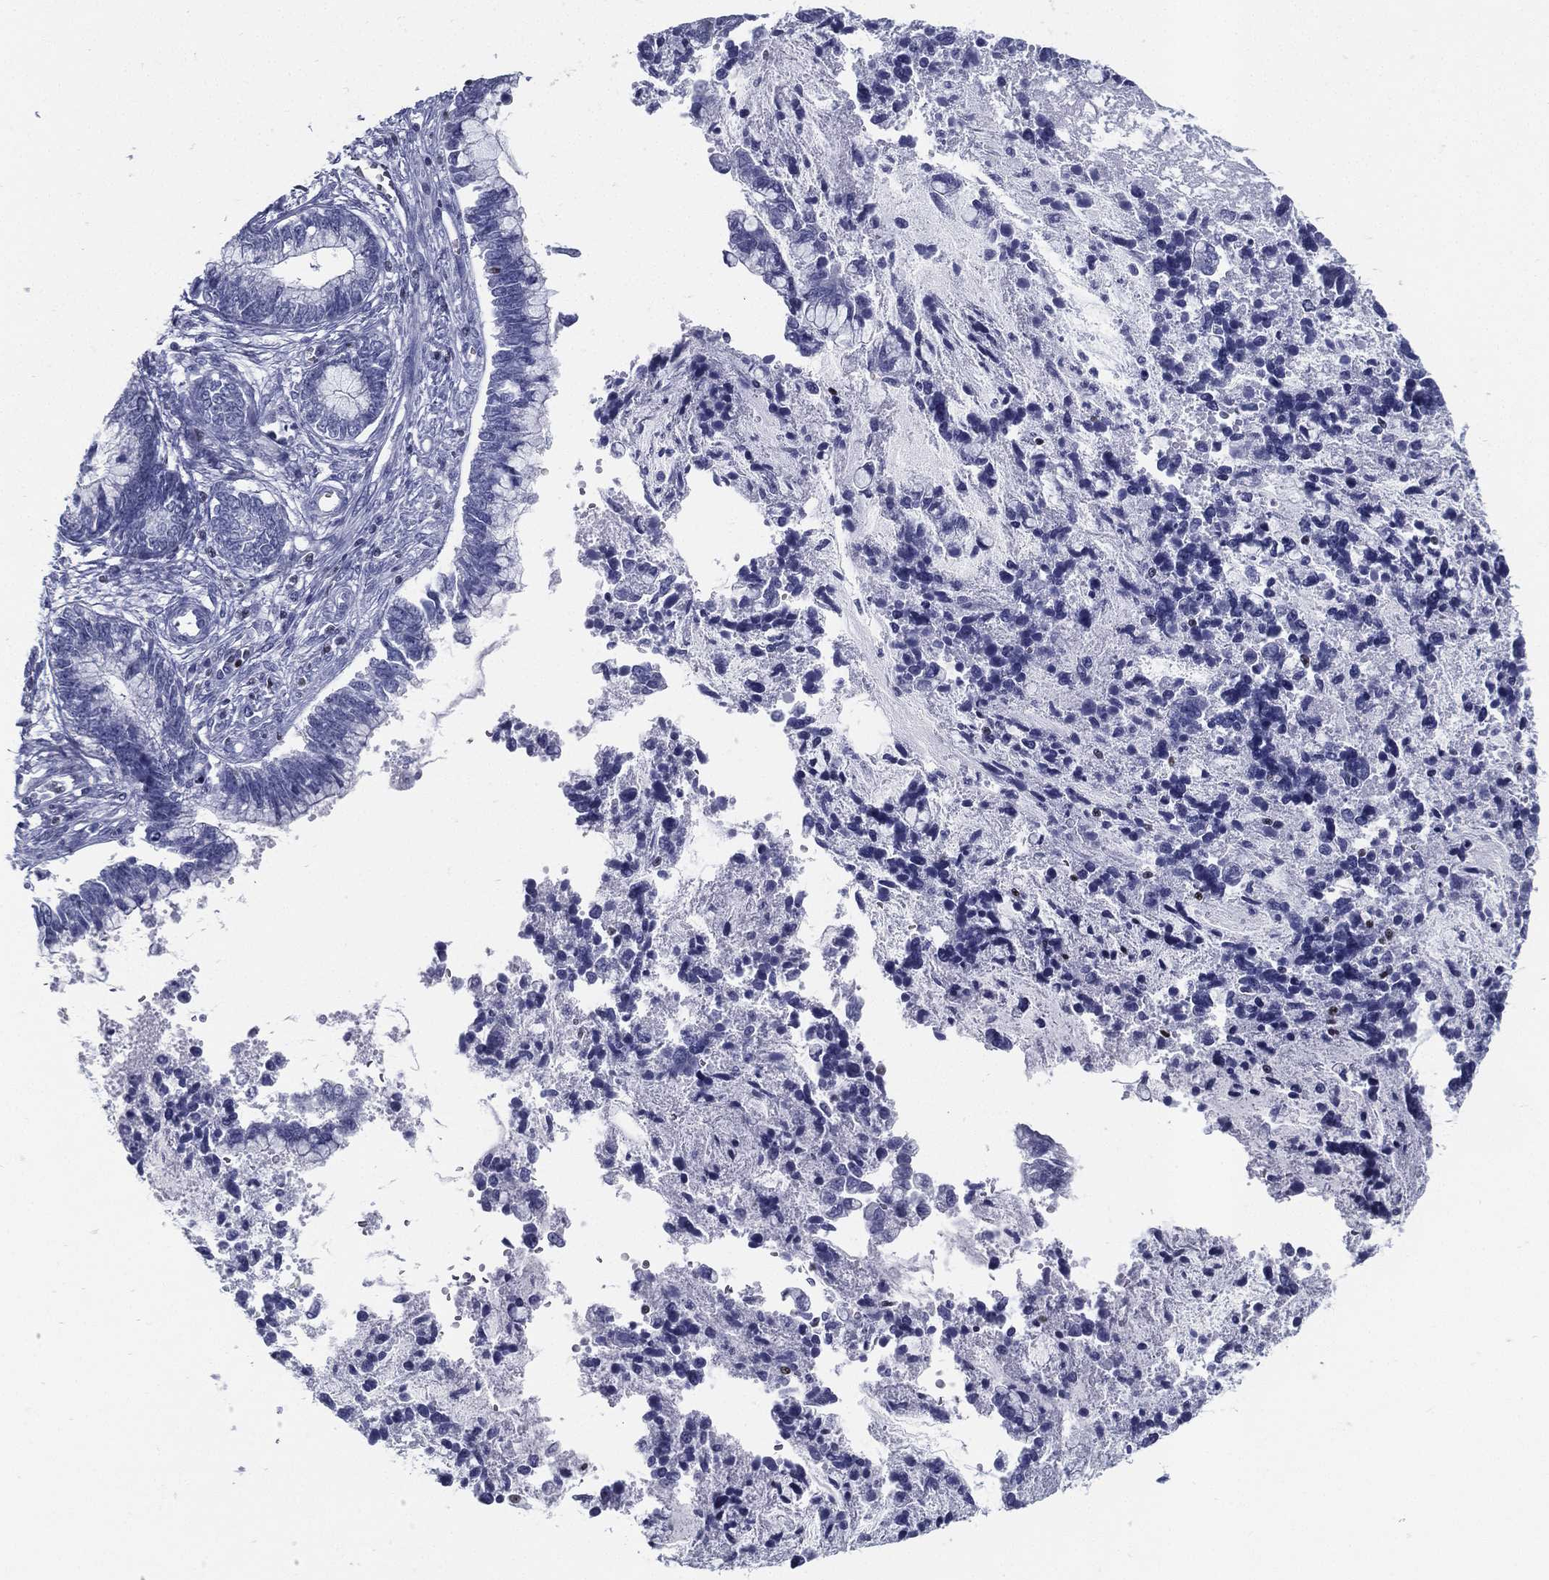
{"staining": {"intensity": "negative", "quantity": "none", "location": "none"}, "tissue": "cervical cancer", "cell_type": "Tumor cells", "image_type": "cancer", "snomed": [{"axis": "morphology", "description": "Adenocarcinoma, NOS"}, {"axis": "topography", "description": "Cervix"}], "caption": "Immunohistochemical staining of cervical cancer shows no significant expression in tumor cells.", "gene": "PYHIN1", "patient": {"sex": "female", "age": 44}}